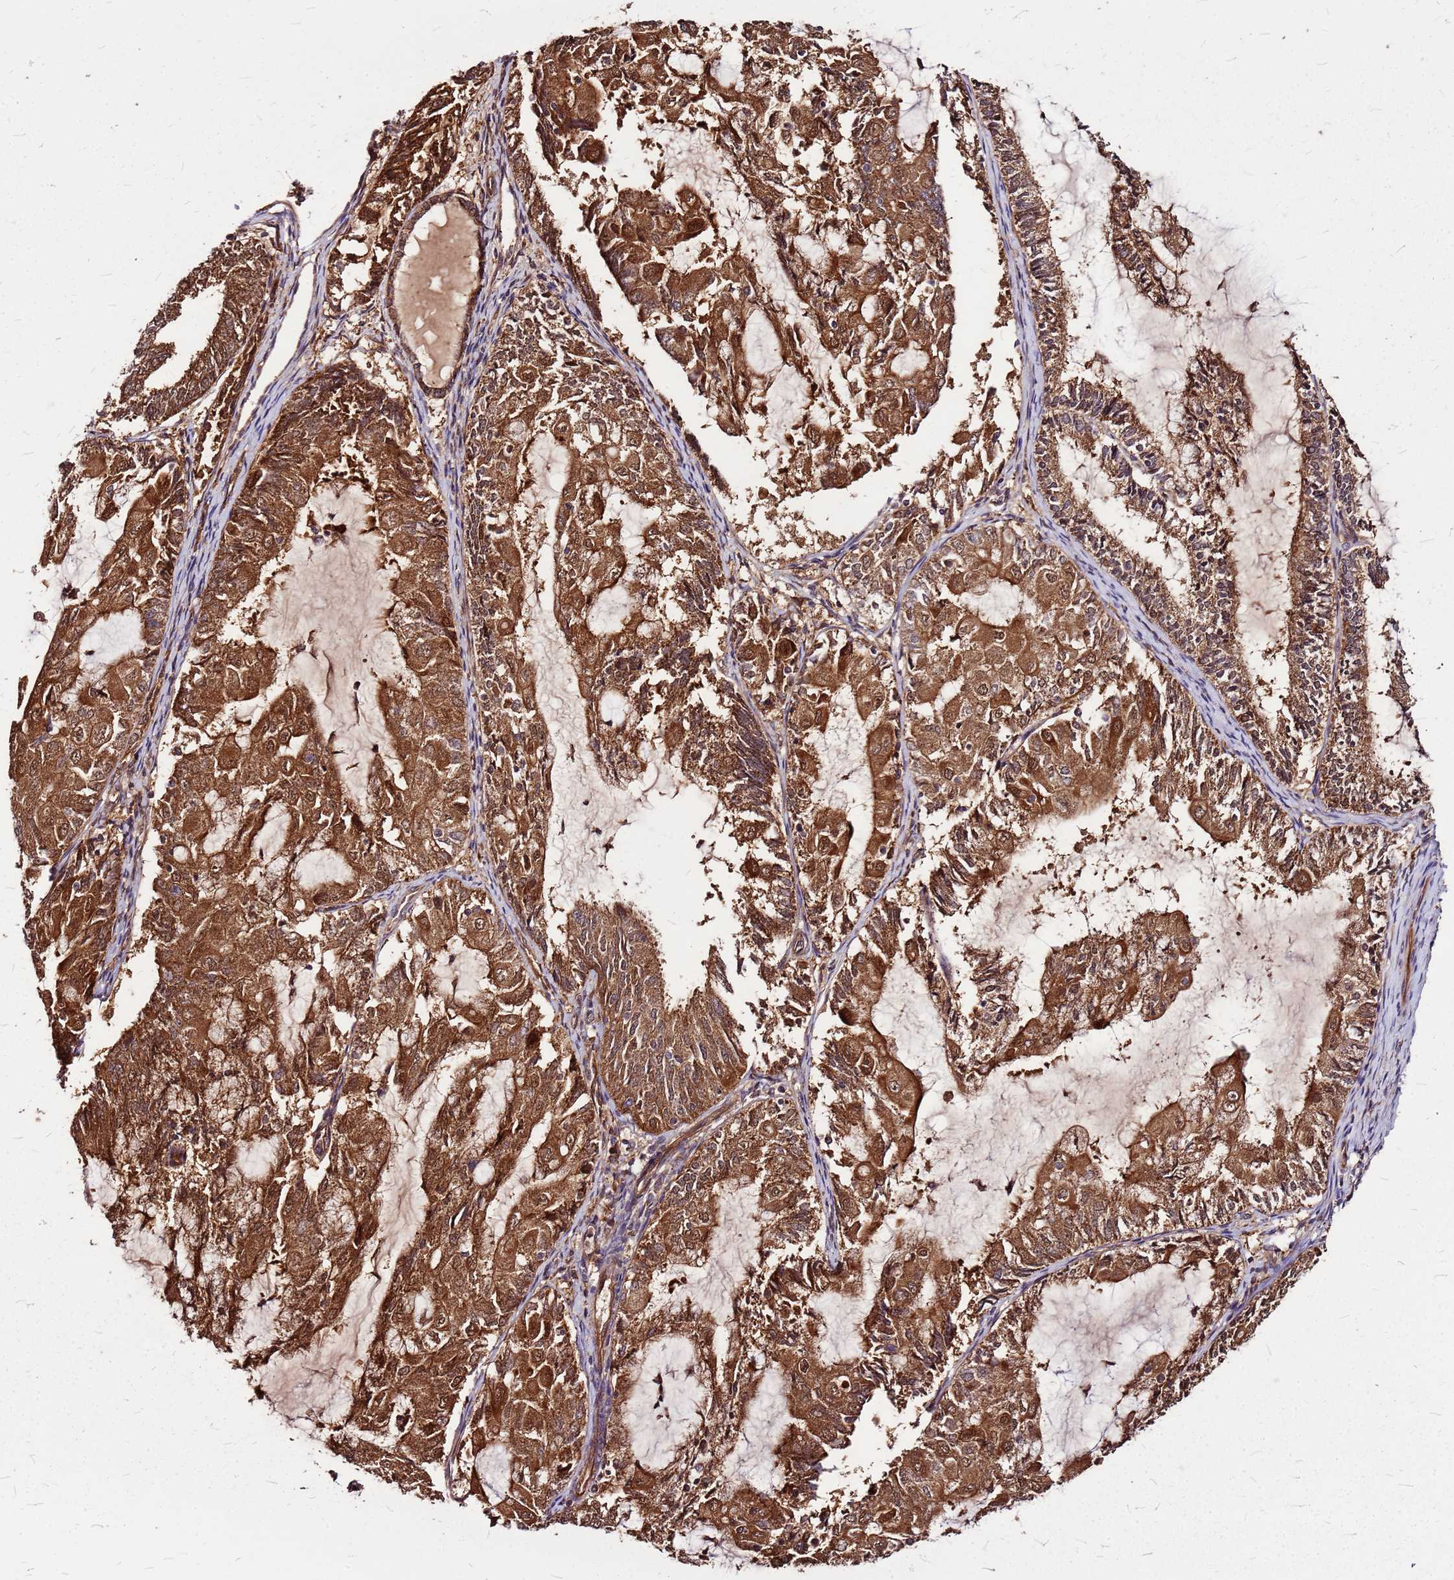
{"staining": {"intensity": "strong", "quantity": ">75%", "location": "cytoplasmic/membranous"}, "tissue": "endometrial cancer", "cell_type": "Tumor cells", "image_type": "cancer", "snomed": [{"axis": "morphology", "description": "Adenocarcinoma, NOS"}, {"axis": "topography", "description": "Endometrium"}], "caption": "Tumor cells demonstrate high levels of strong cytoplasmic/membranous expression in about >75% of cells in endometrial cancer.", "gene": "LYPLAL1", "patient": {"sex": "female", "age": 81}}